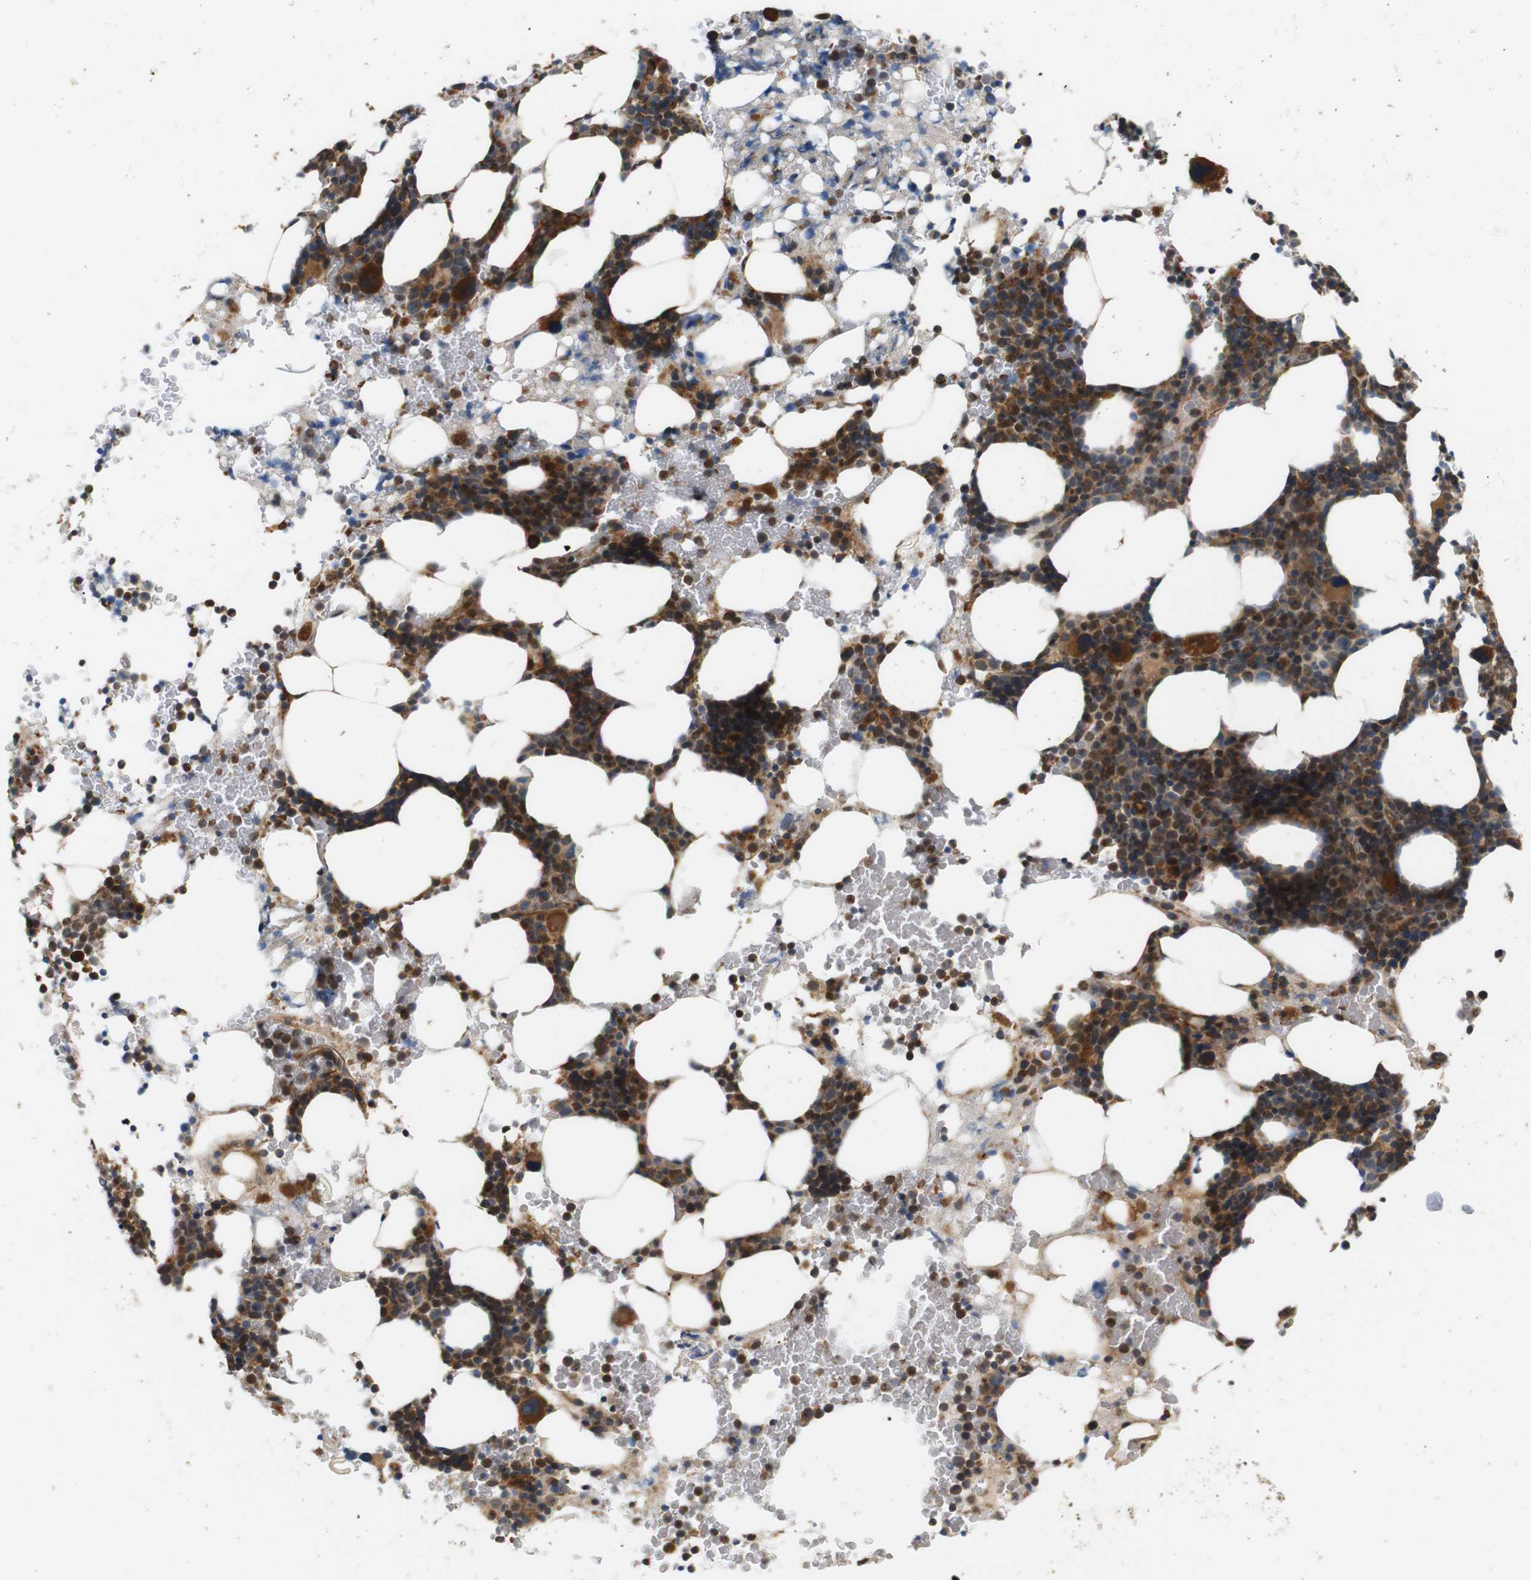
{"staining": {"intensity": "strong", "quantity": ">75%", "location": "cytoplasmic/membranous,nuclear"}, "tissue": "bone marrow", "cell_type": "Hematopoietic cells", "image_type": "normal", "snomed": [{"axis": "morphology", "description": "Normal tissue, NOS"}, {"axis": "morphology", "description": "Inflammation, NOS"}, {"axis": "topography", "description": "Bone marrow"}], "caption": "Protein staining of benign bone marrow reveals strong cytoplasmic/membranous,nuclear expression in approximately >75% of hematopoietic cells. Nuclei are stained in blue.", "gene": "RPTOR", "patient": {"sex": "female", "age": 84}}